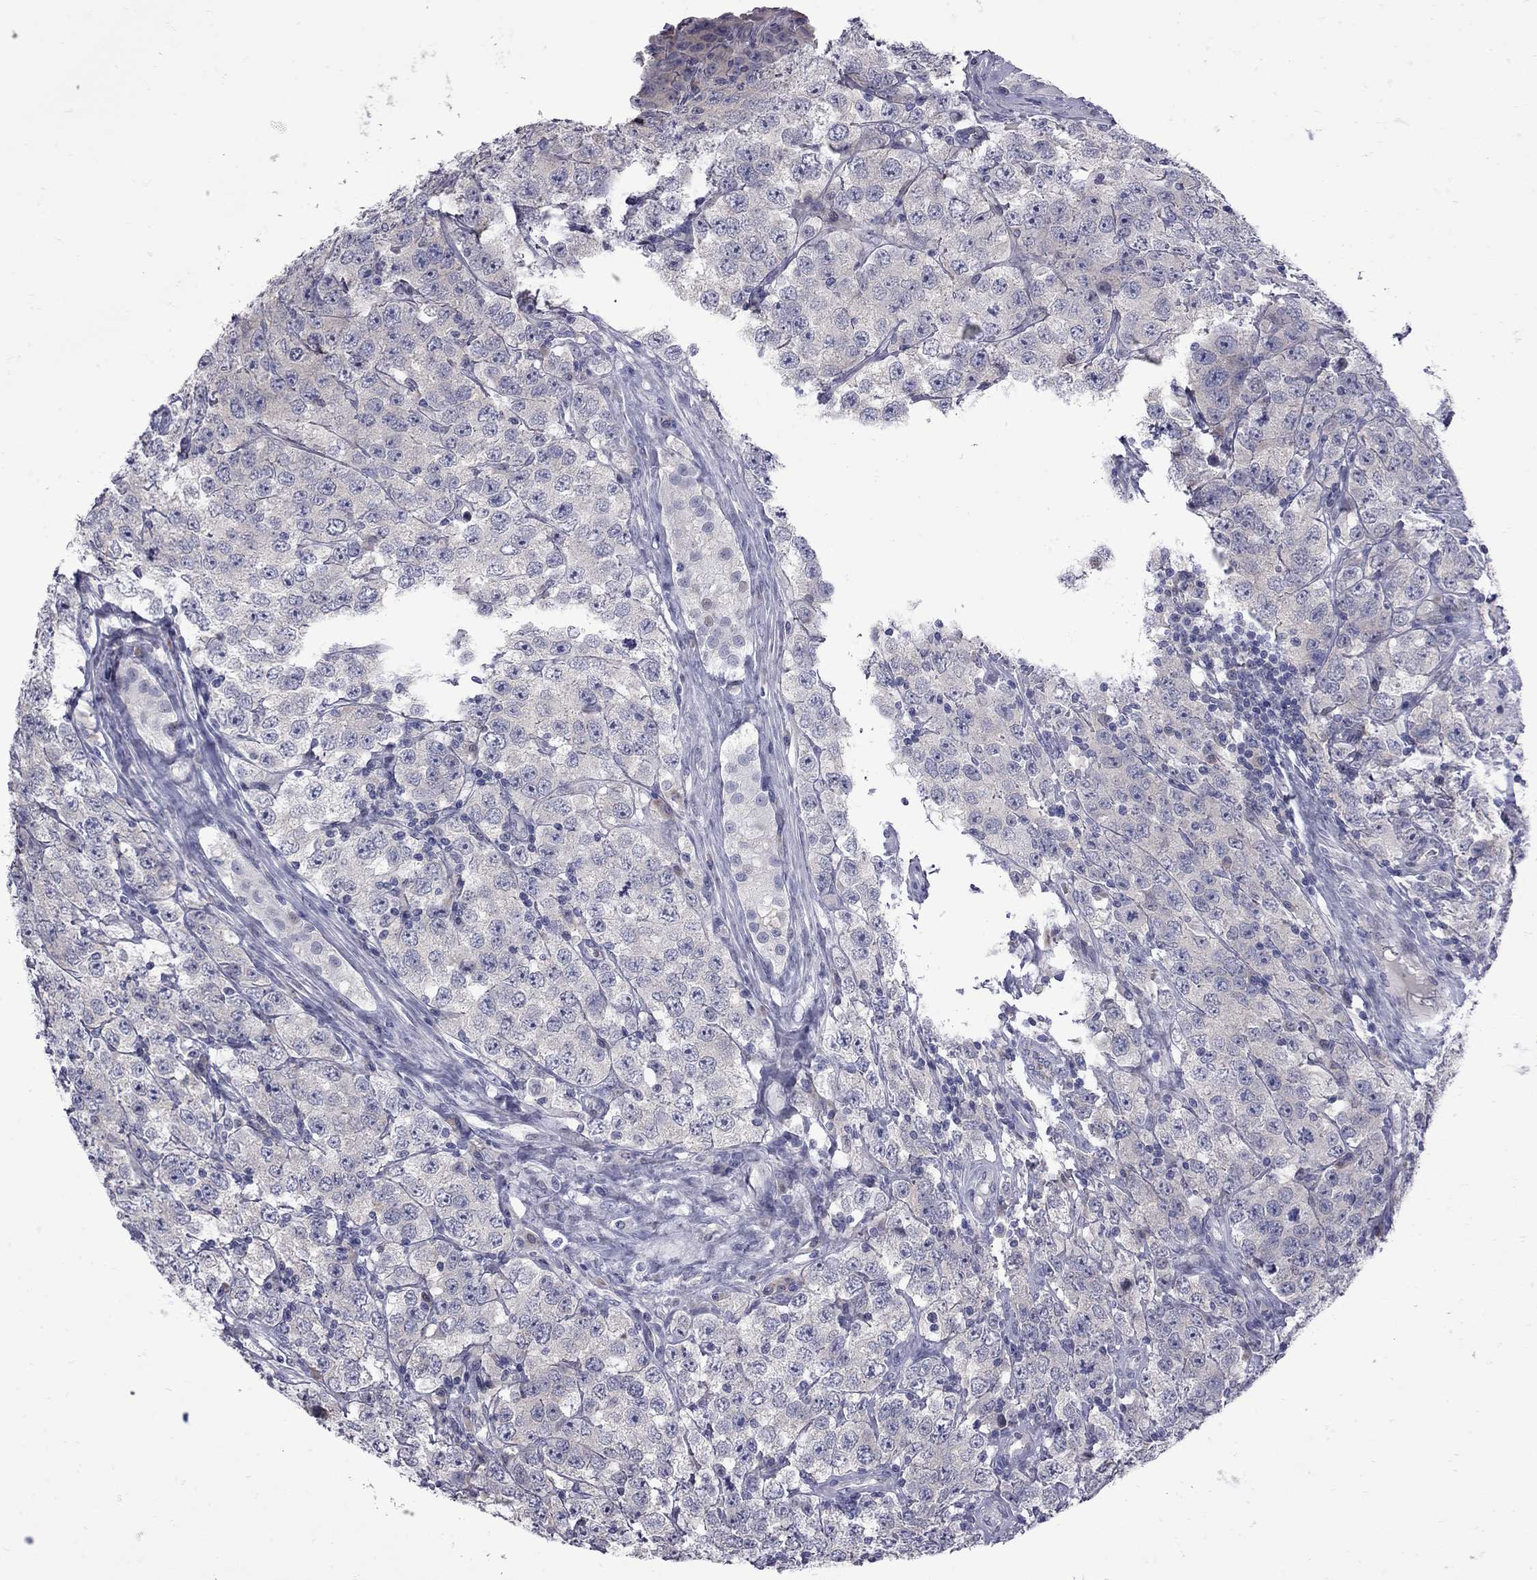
{"staining": {"intensity": "negative", "quantity": "none", "location": "none"}, "tissue": "testis cancer", "cell_type": "Tumor cells", "image_type": "cancer", "snomed": [{"axis": "morphology", "description": "Seminoma, NOS"}, {"axis": "topography", "description": "Testis"}], "caption": "A photomicrograph of human testis cancer is negative for staining in tumor cells.", "gene": "NRARP", "patient": {"sex": "male", "age": 52}}